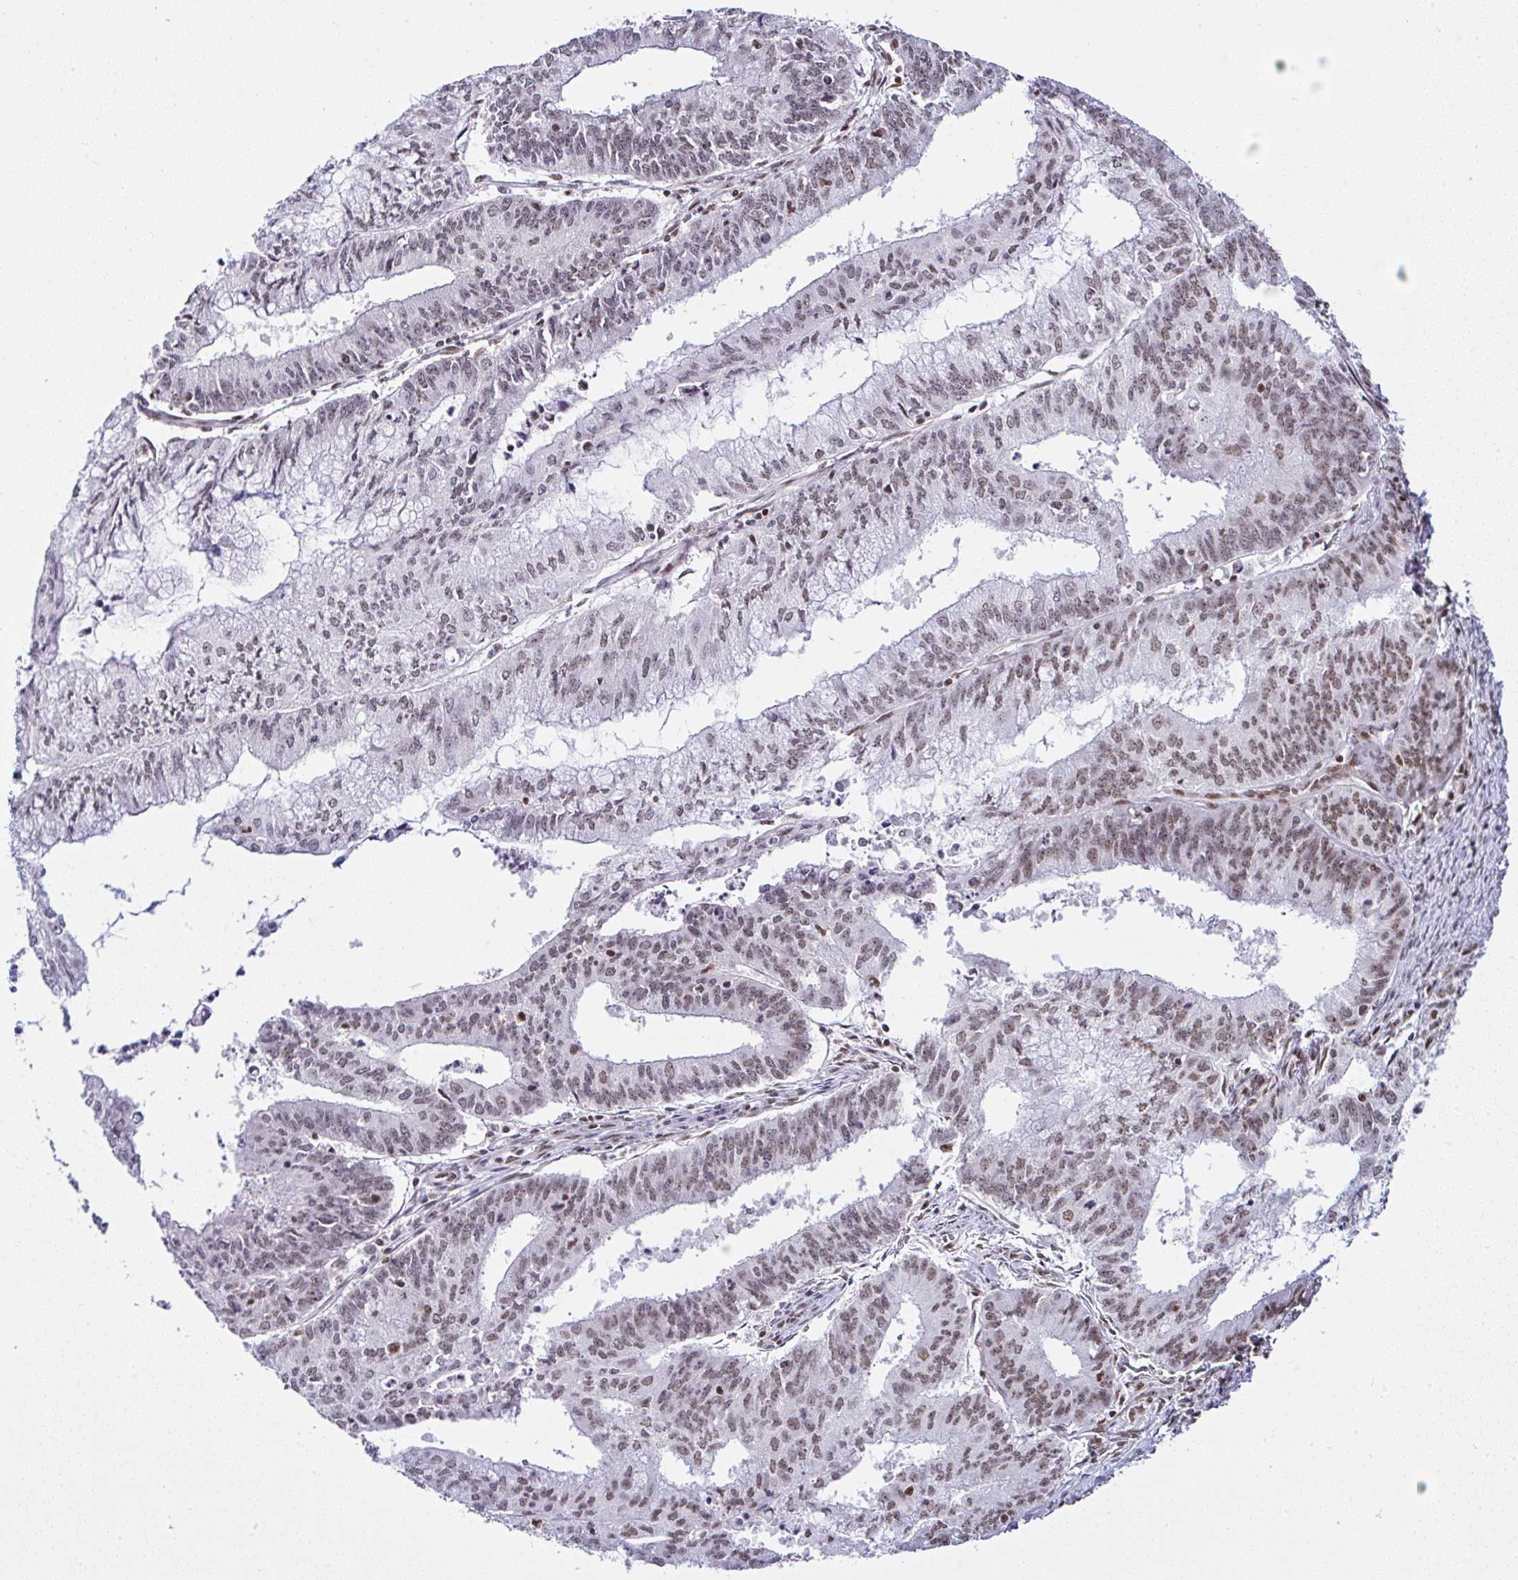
{"staining": {"intensity": "moderate", "quantity": "25%-75%", "location": "nuclear"}, "tissue": "endometrial cancer", "cell_type": "Tumor cells", "image_type": "cancer", "snomed": [{"axis": "morphology", "description": "Adenocarcinoma, NOS"}, {"axis": "topography", "description": "Endometrium"}], "caption": "Tumor cells show medium levels of moderate nuclear staining in about 25%-75% of cells in adenocarcinoma (endometrial).", "gene": "DR1", "patient": {"sex": "female", "age": 61}}